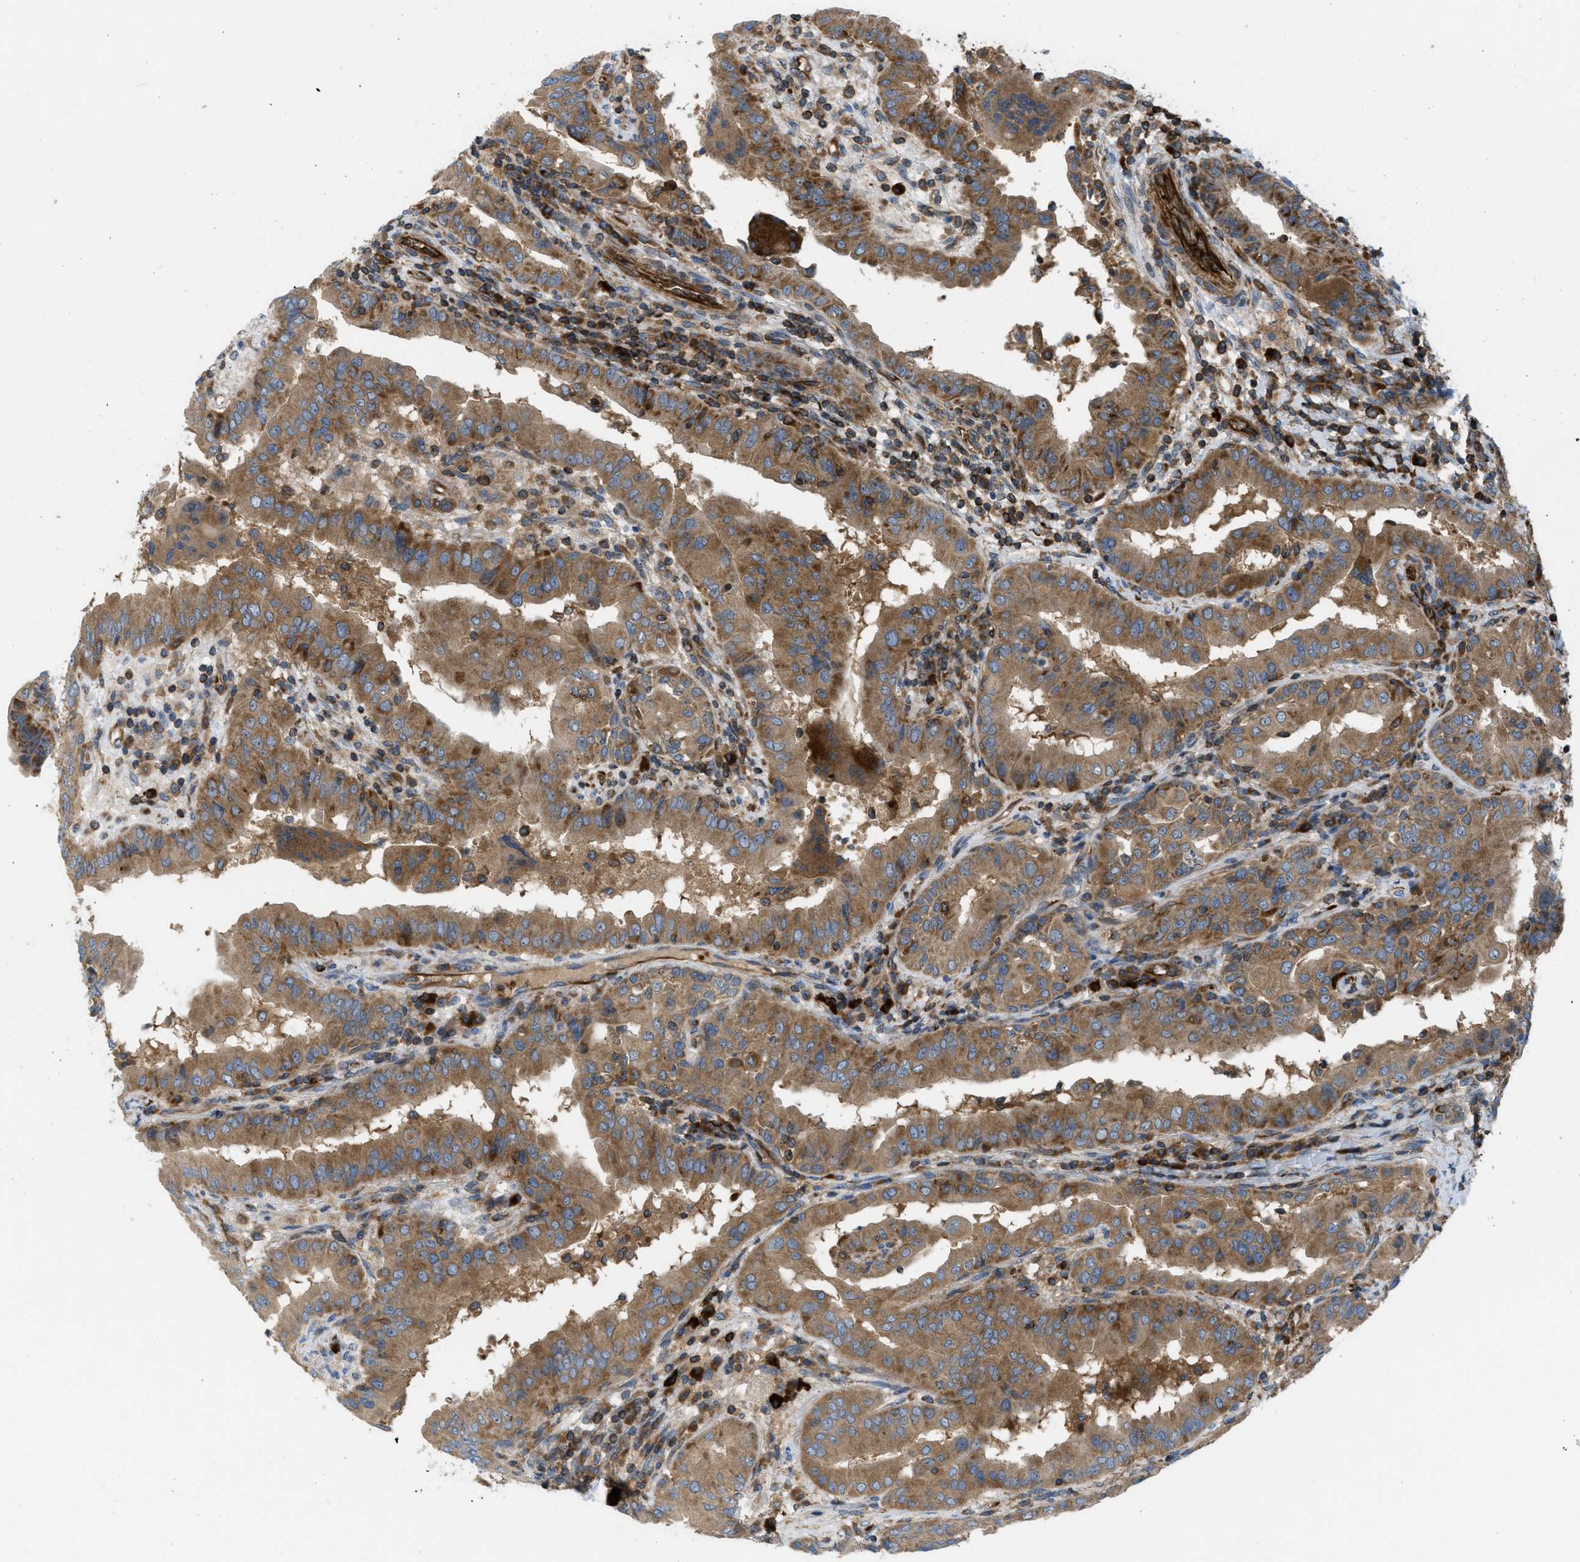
{"staining": {"intensity": "moderate", "quantity": ">75%", "location": "cytoplasmic/membranous"}, "tissue": "thyroid cancer", "cell_type": "Tumor cells", "image_type": "cancer", "snomed": [{"axis": "morphology", "description": "Papillary adenocarcinoma, NOS"}, {"axis": "topography", "description": "Thyroid gland"}], "caption": "A medium amount of moderate cytoplasmic/membranous staining is appreciated in approximately >75% of tumor cells in thyroid cancer (papillary adenocarcinoma) tissue.", "gene": "ATP2A3", "patient": {"sex": "male", "age": 33}}